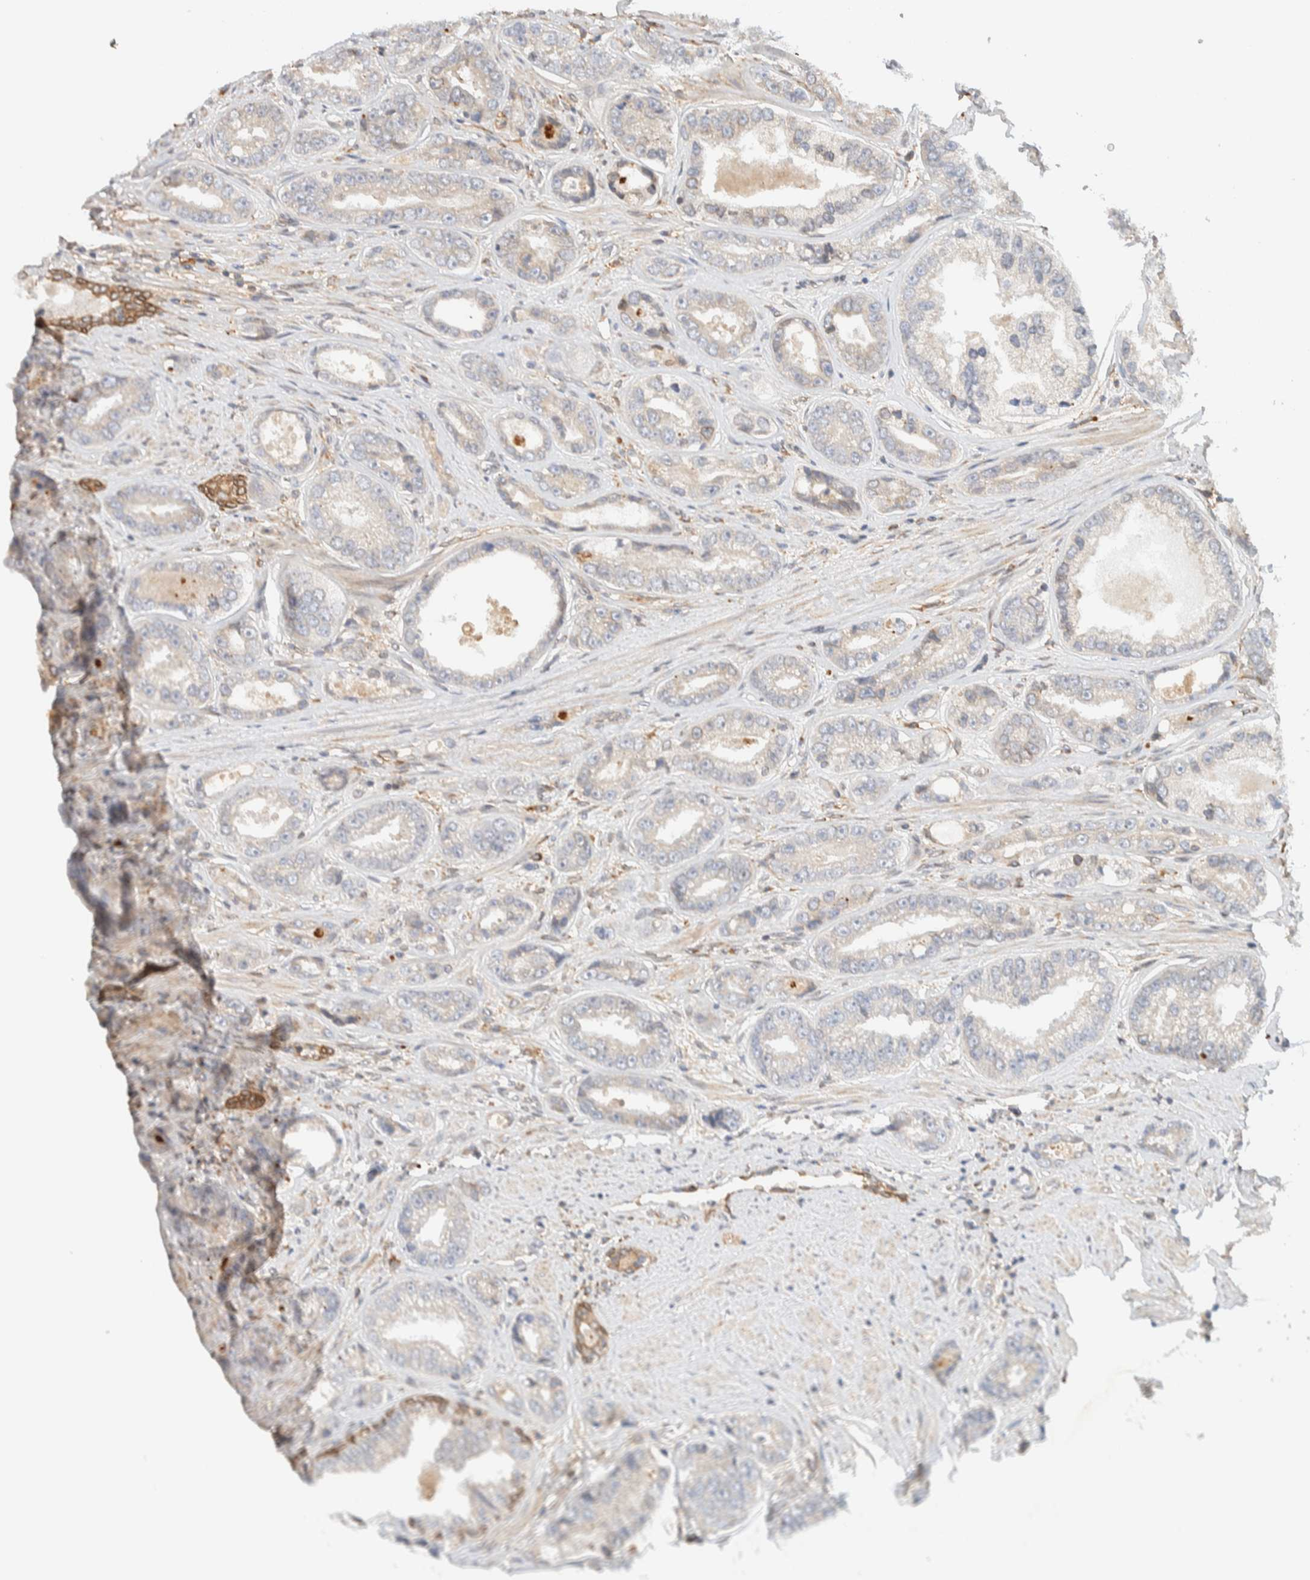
{"staining": {"intensity": "weak", "quantity": "25%-75%", "location": "cytoplasmic/membranous"}, "tissue": "prostate cancer", "cell_type": "Tumor cells", "image_type": "cancer", "snomed": [{"axis": "morphology", "description": "Adenocarcinoma, High grade"}, {"axis": "topography", "description": "Prostate"}], "caption": "Adenocarcinoma (high-grade) (prostate) stained with IHC displays weak cytoplasmic/membranous staining in approximately 25%-75% of tumor cells.", "gene": "NT5C", "patient": {"sex": "male", "age": 61}}